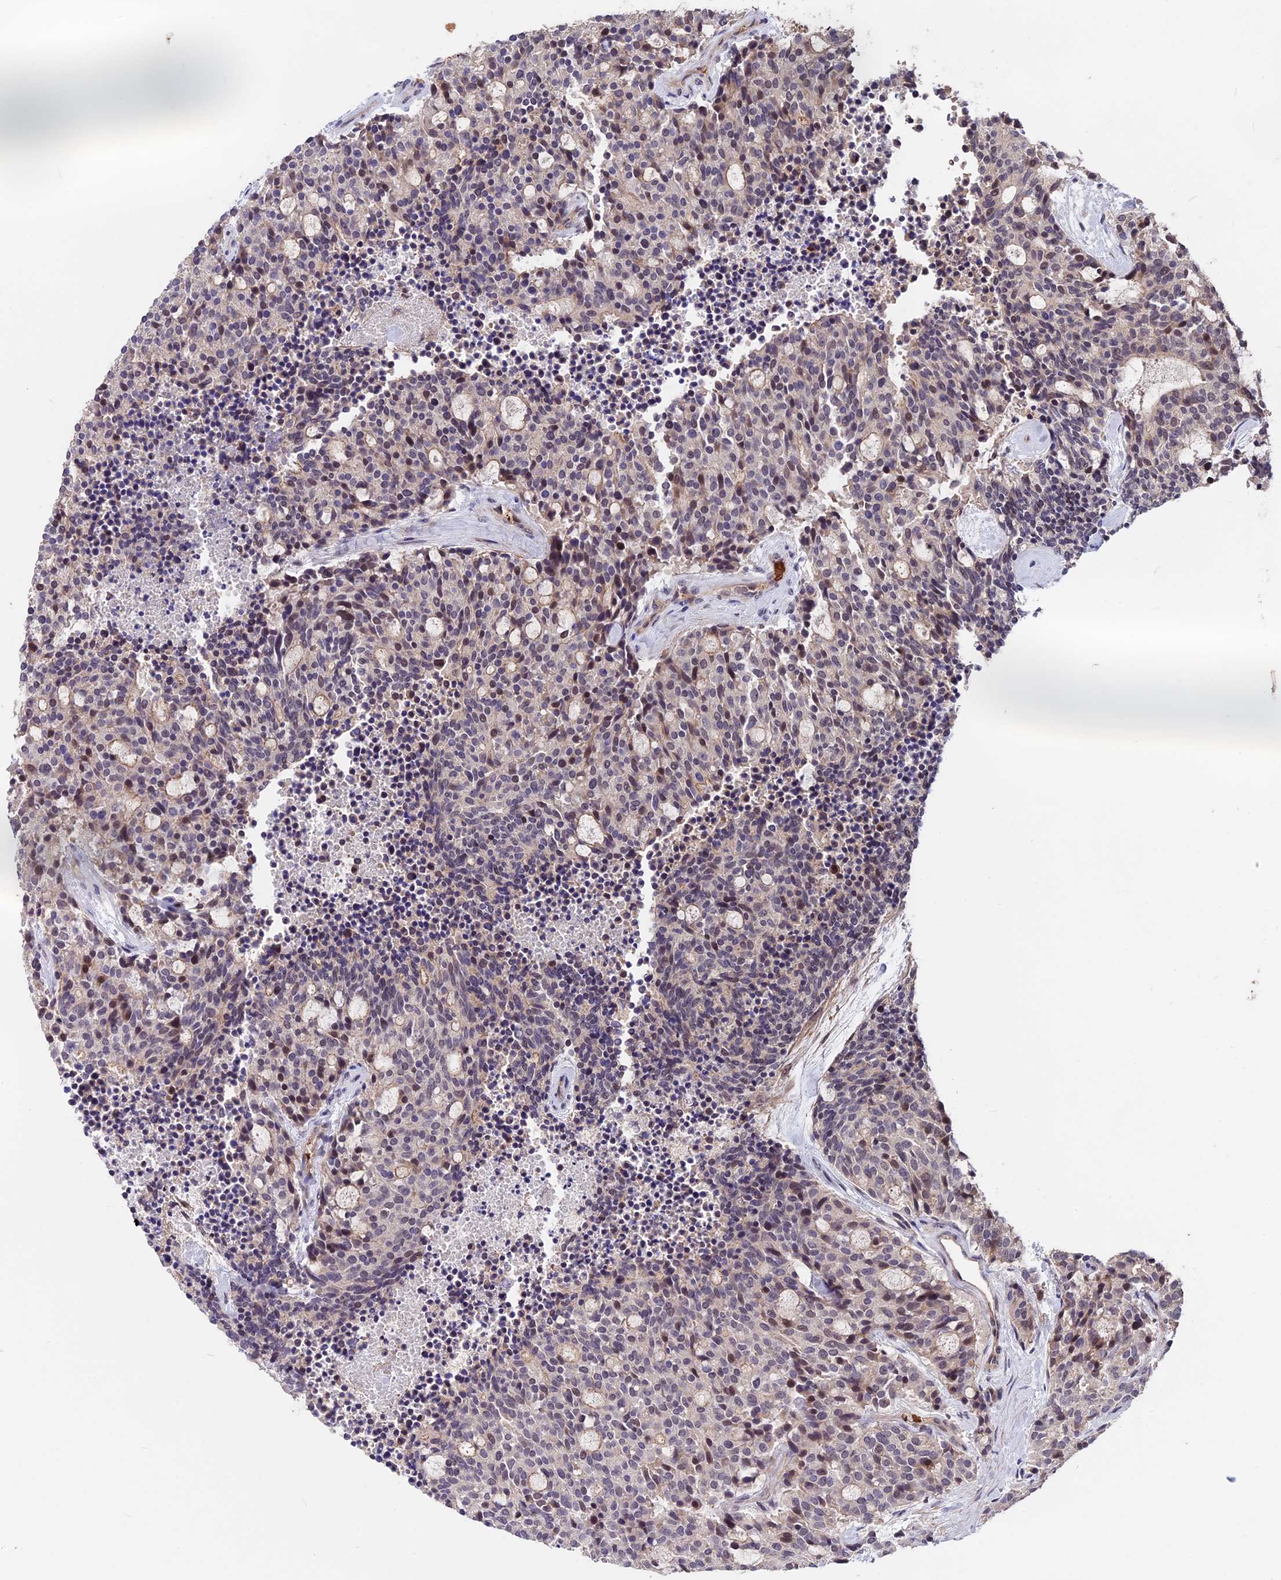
{"staining": {"intensity": "weak", "quantity": "<25%", "location": "nuclear"}, "tissue": "carcinoid", "cell_type": "Tumor cells", "image_type": "cancer", "snomed": [{"axis": "morphology", "description": "Carcinoid, malignant, NOS"}, {"axis": "topography", "description": "Pancreas"}], "caption": "The photomicrograph displays no staining of tumor cells in malignant carcinoid.", "gene": "ZC3H10", "patient": {"sex": "female", "age": 54}}